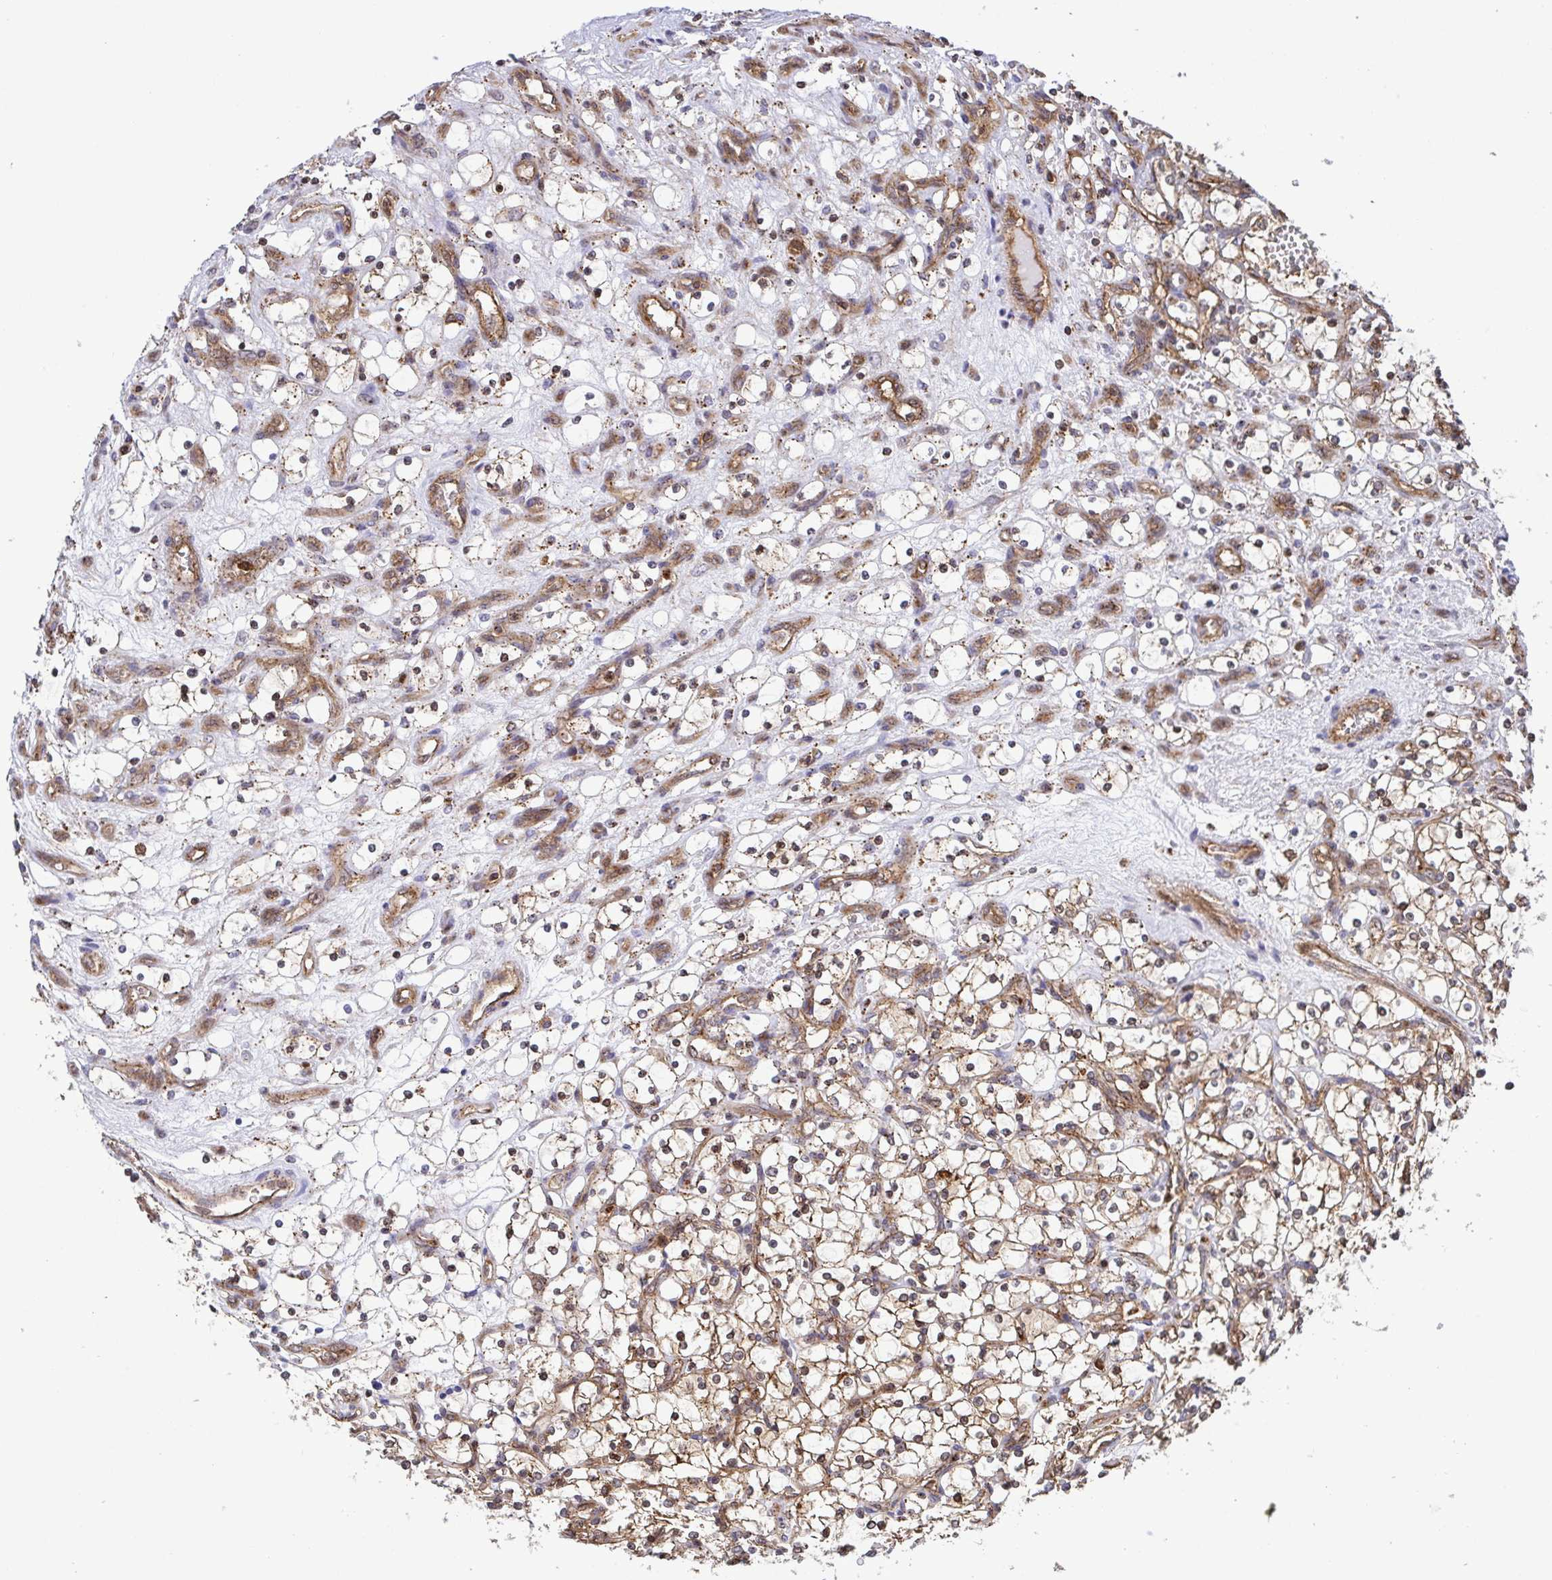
{"staining": {"intensity": "moderate", "quantity": "25%-75%", "location": "cytoplasmic/membranous"}, "tissue": "renal cancer", "cell_type": "Tumor cells", "image_type": "cancer", "snomed": [{"axis": "morphology", "description": "Adenocarcinoma, NOS"}, {"axis": "topography", "description": "Kidney"}], "caption": "Immunohistochemical staining of human renal adenocarcinoma exhibits medium levels of moderate cytoplasmic/membranous protein positivity in approximately 25%-75% of tumor cells. (IHC, brightfield microscopy, high magnification).", "gene": "CHMP1B", "patient": {"sex": "female", "age": 69}}